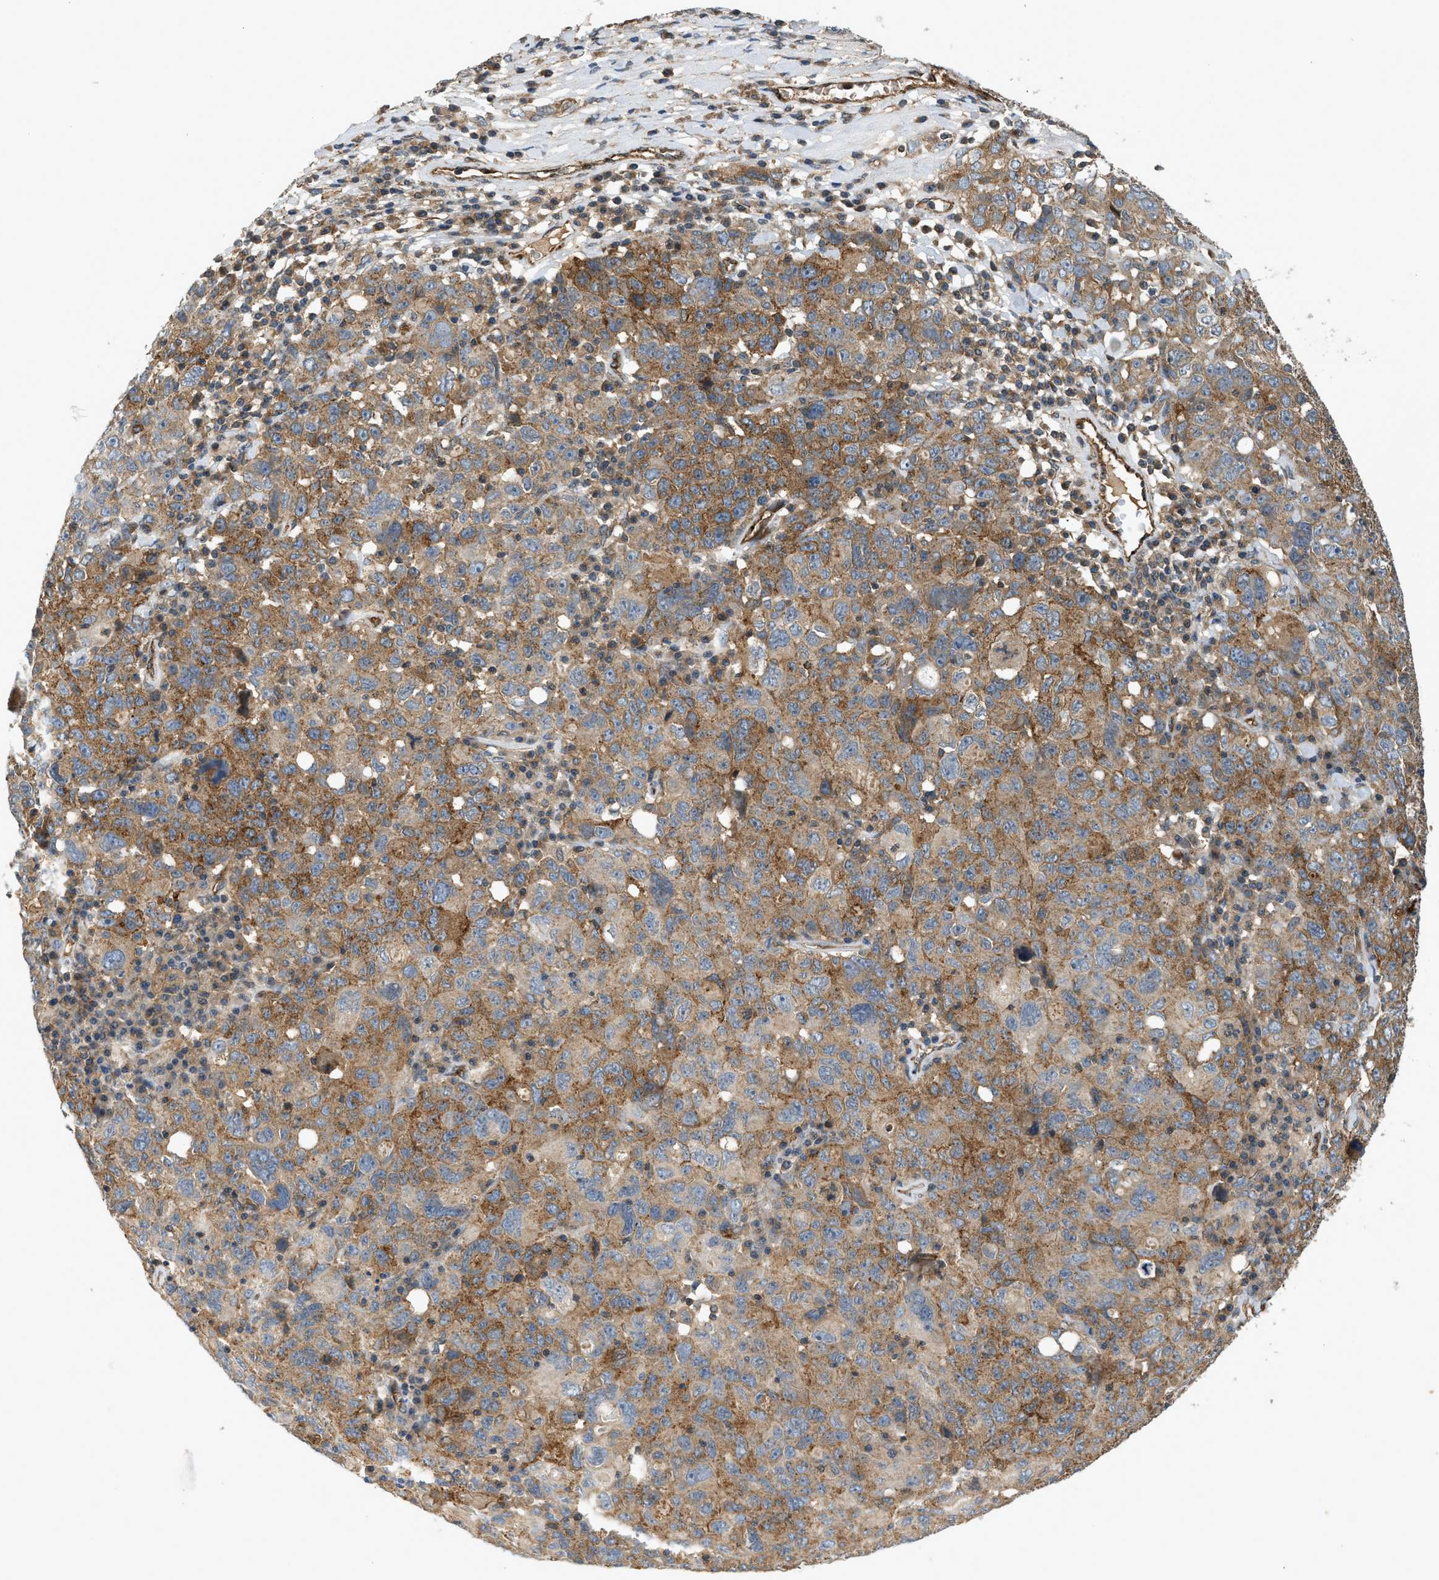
{"staining": {"intensity": "moderate", "quantity": ">75%", "location": "cytoplasmic/membranous"}, "tissue": "ovarian cancer", "cell_type": "Tumor cells", "image_type": "cancer", "snomed": [{"axis": "morphology", "description": "Carcinoma, endometroid"}, {"axis": "topography", "description": "Ovary"}], "caption": "Immunohistochemical staining of human endometroid carcinoma (ovarian) demonstrates medium levels of moderate cytoplasmic/membranous expression in about >75% of tumor cells.", "gene": "HIP1", "patient": {"sex": "female", "age": 62}}